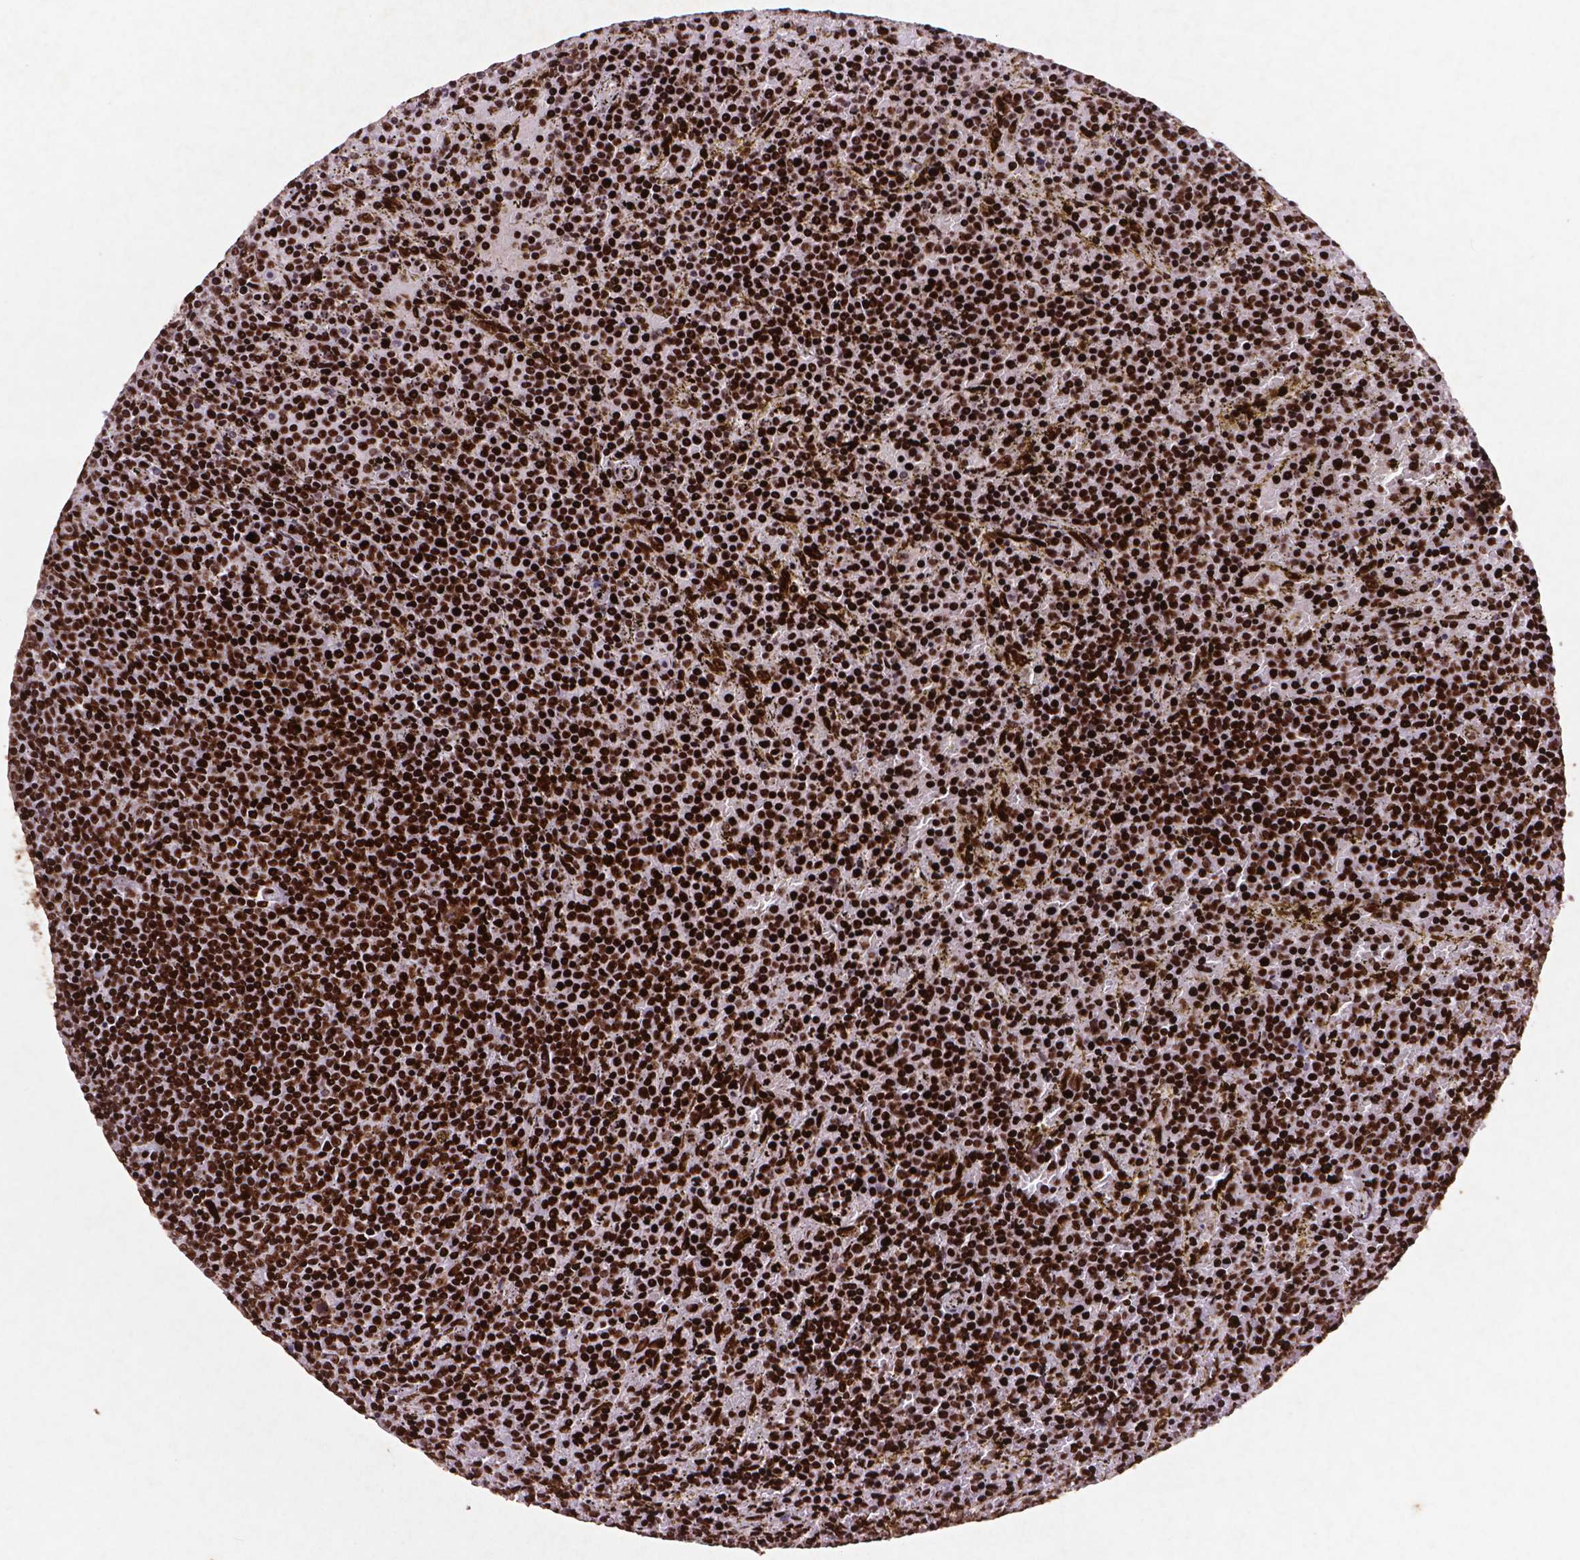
{"staining": {"intensity": "strong", "quantity": ">75%", "location": "nuclear"}, "tissue": "lymphoma", "cell_type": "Tumor cells", "image_type": "cancer", "snomed": [{"axis": "morphology", "description": "Malignant lymphoma, non-Hodgkin's type, Low grade"}, {"axis": "topography", "description": "Spleen"}], "caption": "Protein expression analysis of human low-grade malignant lymphoma, non-Hodgkin's type reveals strong nuclear expression in approximately >75% of tumor cells.", "gene": "CITED2", "patient": {"sex": "female", "age": 77}}